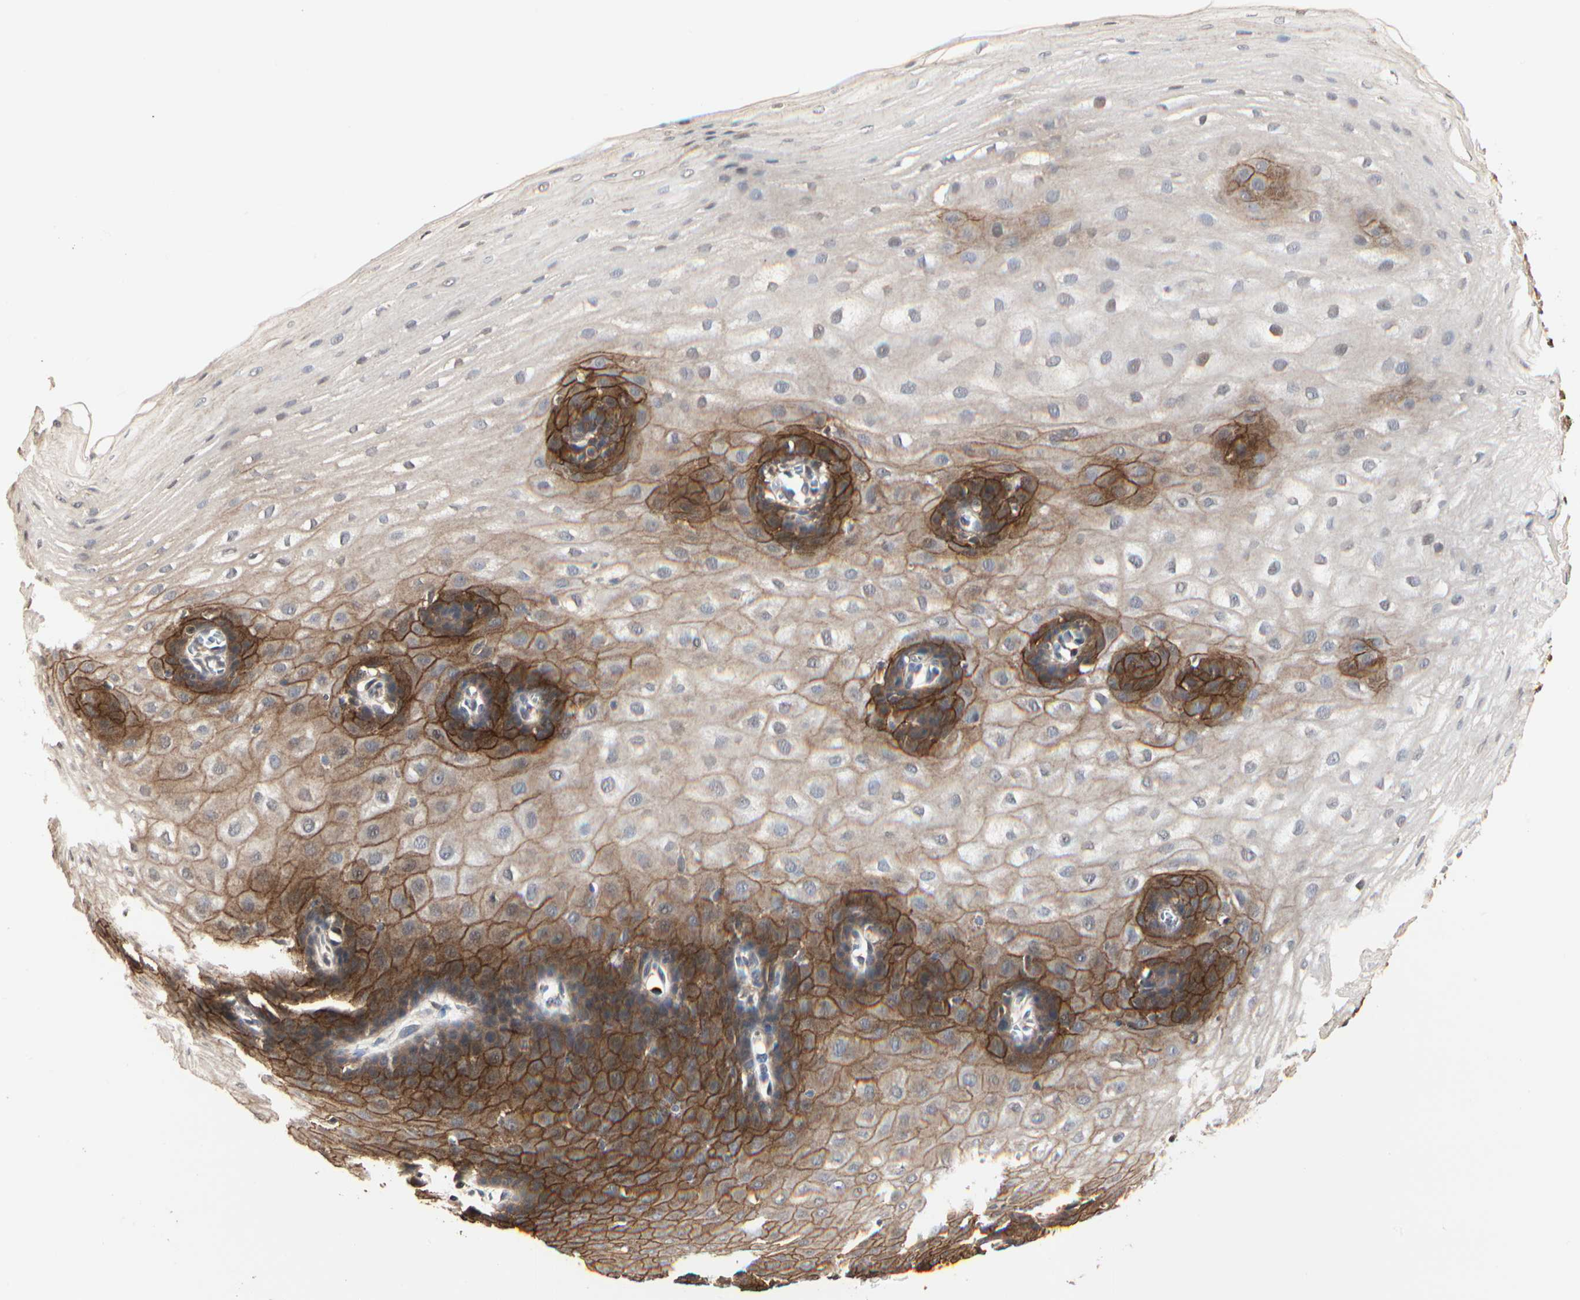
{"staining": {"intensity": "strong", "quantity": "<25%", "location": "cytoplasmic/membranous"}, "tissue": "esophagus", "cell_type": "Squamous epithelial cells", "image_type": "normal", "snomed": [{"axis": "morphology", "description": "Normal tissue, NOS"}, {"axis": "topography", "description": "Esophagus"}], "caption": "High-power microscopy captured an immunohistochemistry micrograph of unremarkable esophagus, revealing strong cytoplasmic/membranous expression in about <25% of squamous epithelial cells.", "gene": "TAOK1", "patient": {"sex": "male", "age": 70}}